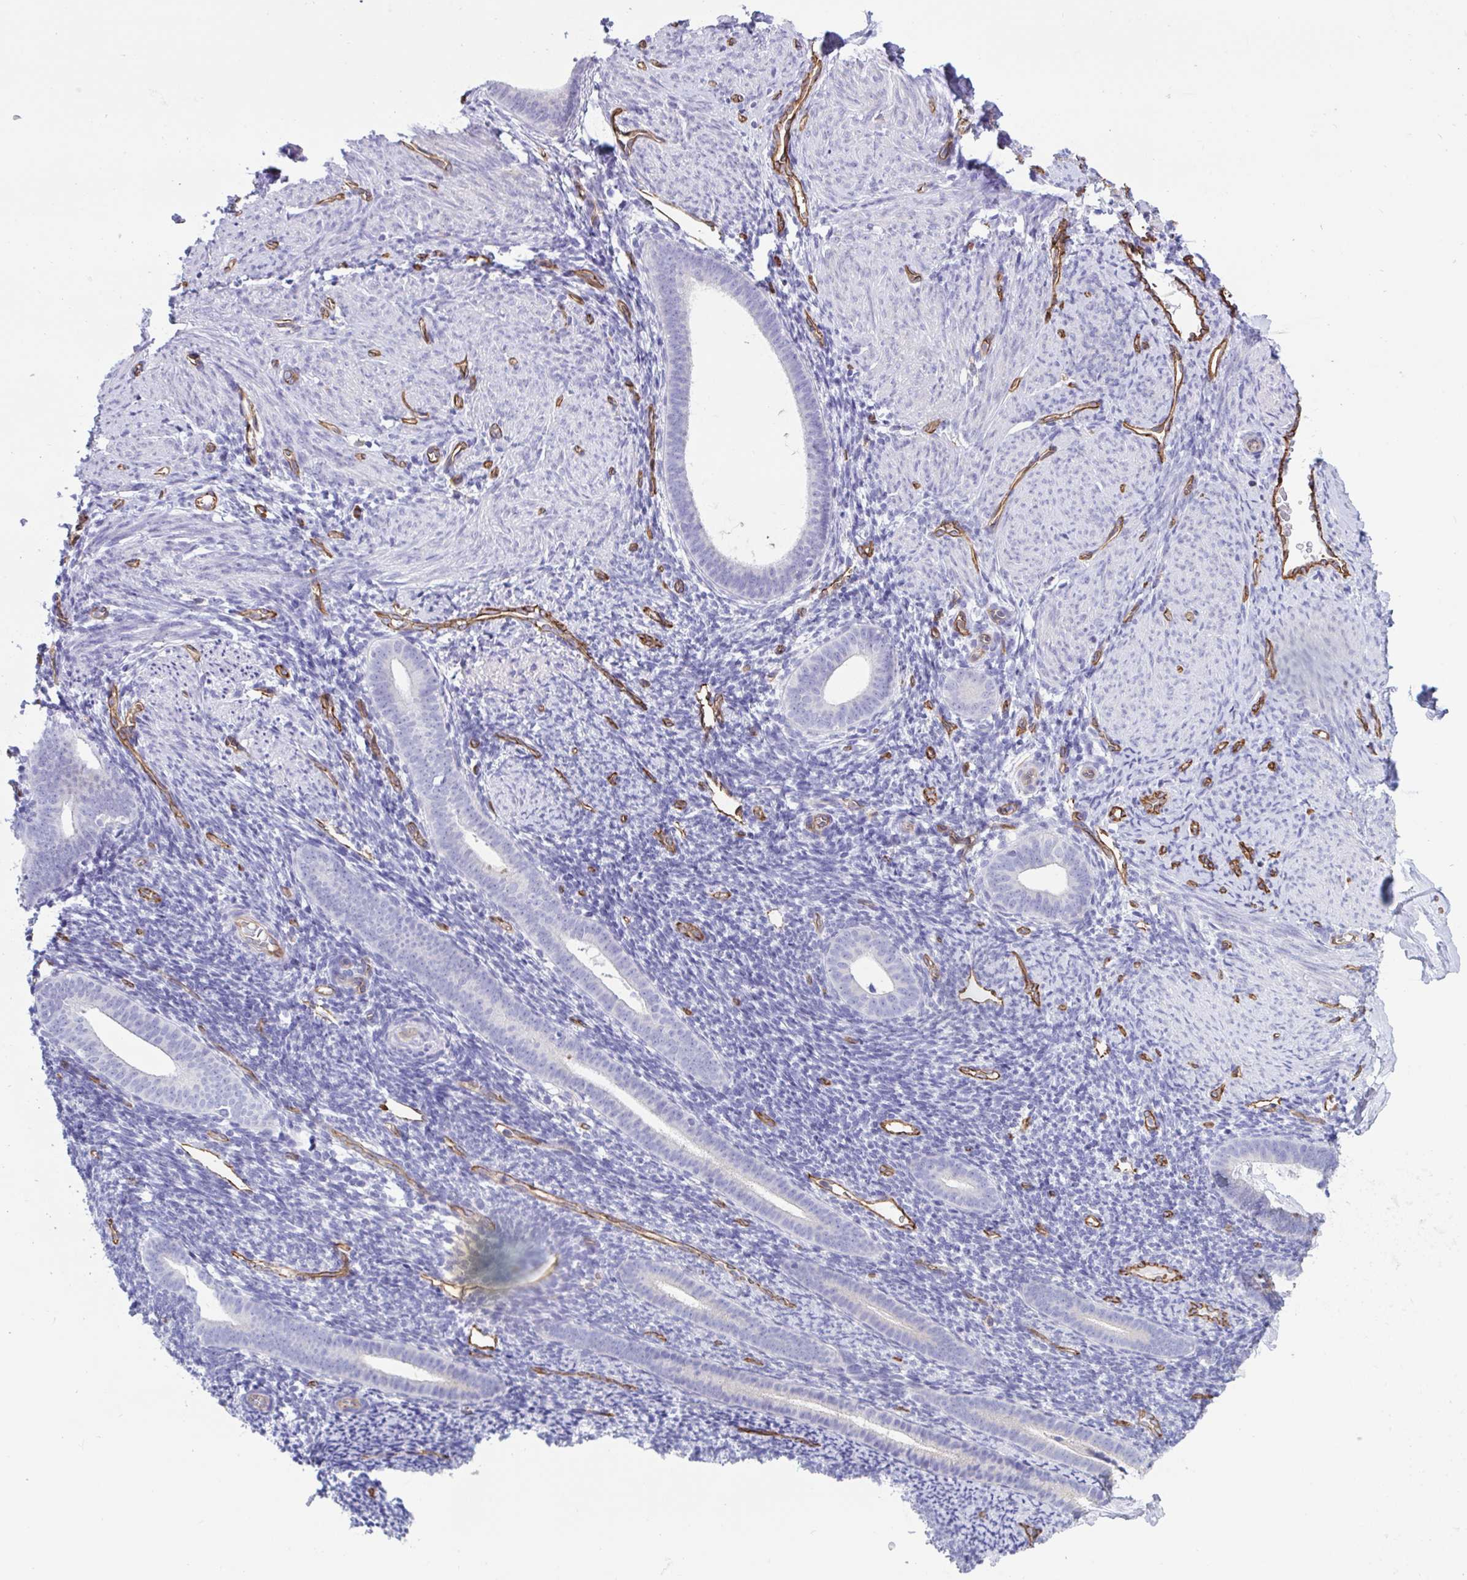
{"staining": {"intensity": "negative", "quantity": "none", "location": "none"}, "tissue": "endometrium", "cell_type": "Cells in endometrial stroma", "image_type": "normal", "snomed": [{"axis": "morphology", "description": "Normal tissue, NOS"}, {"axis": "topography", "description": "Endometrium"}], "caption": "This is a image of immunohistochemistry (IHC) staining of benign endometrium, which shows no staining in cells in endometrial stroma.", "gene": "RPL22L1", "patient": {"sex": "female", "age": 39}}